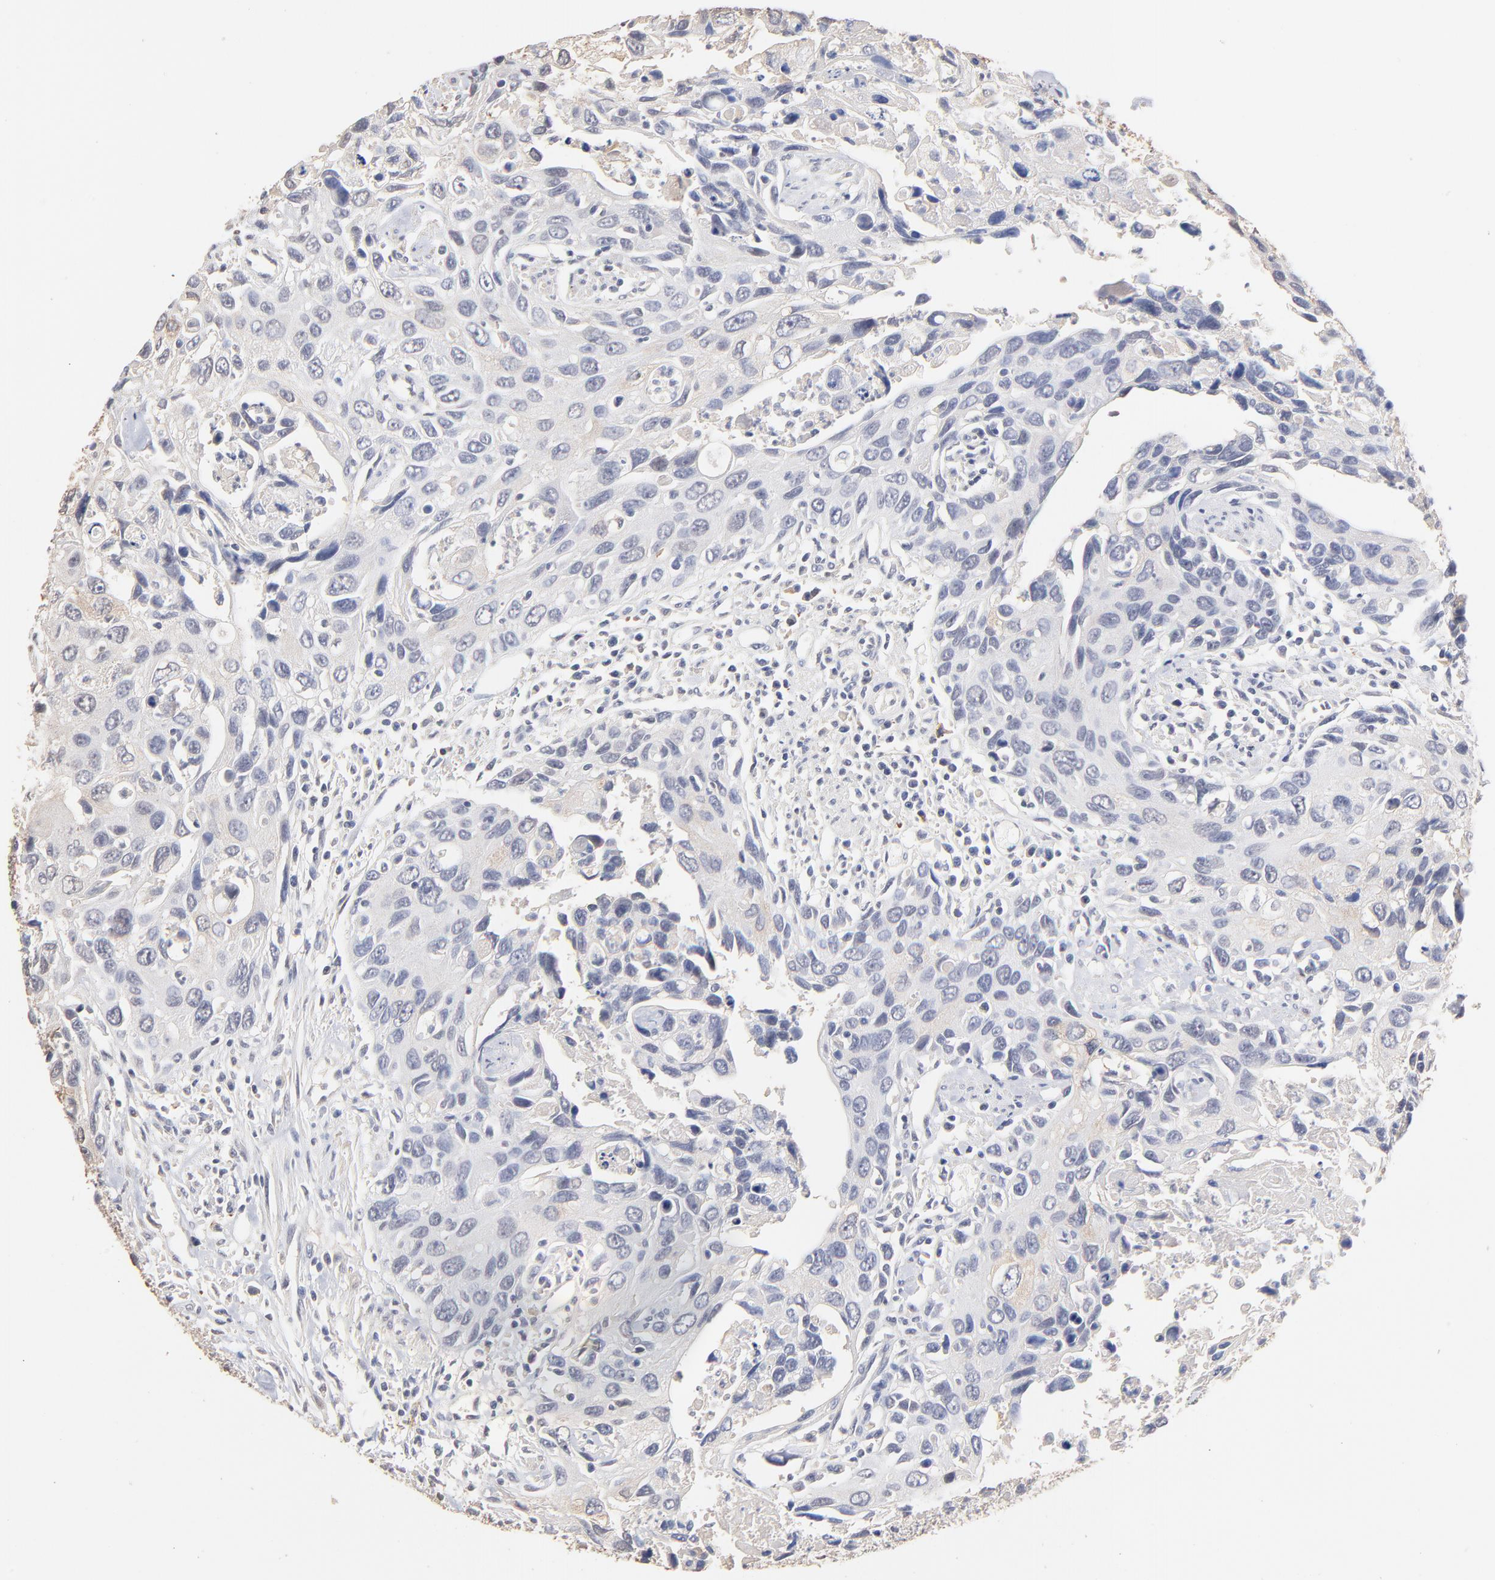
{"staining": {"intensity": "weak", "quantity": "<25%", "location": "cytoplasmic/membranous"}, "tissue": "urothelial cancer", "cell_type": "Tumor cells", "image_type": "cancer", "snomed": [{"axis": "morphology", "description": "Urothelial carcinoma, High grade"}, {"axis": "topography", "description": "Urinary bladder"}], "caption": "Photomicrograph shows no protein expression in tumor cells of urothelial cancer tissue.", "gene": "TWNK", "patient": {"sex": "male", "age": 71}}